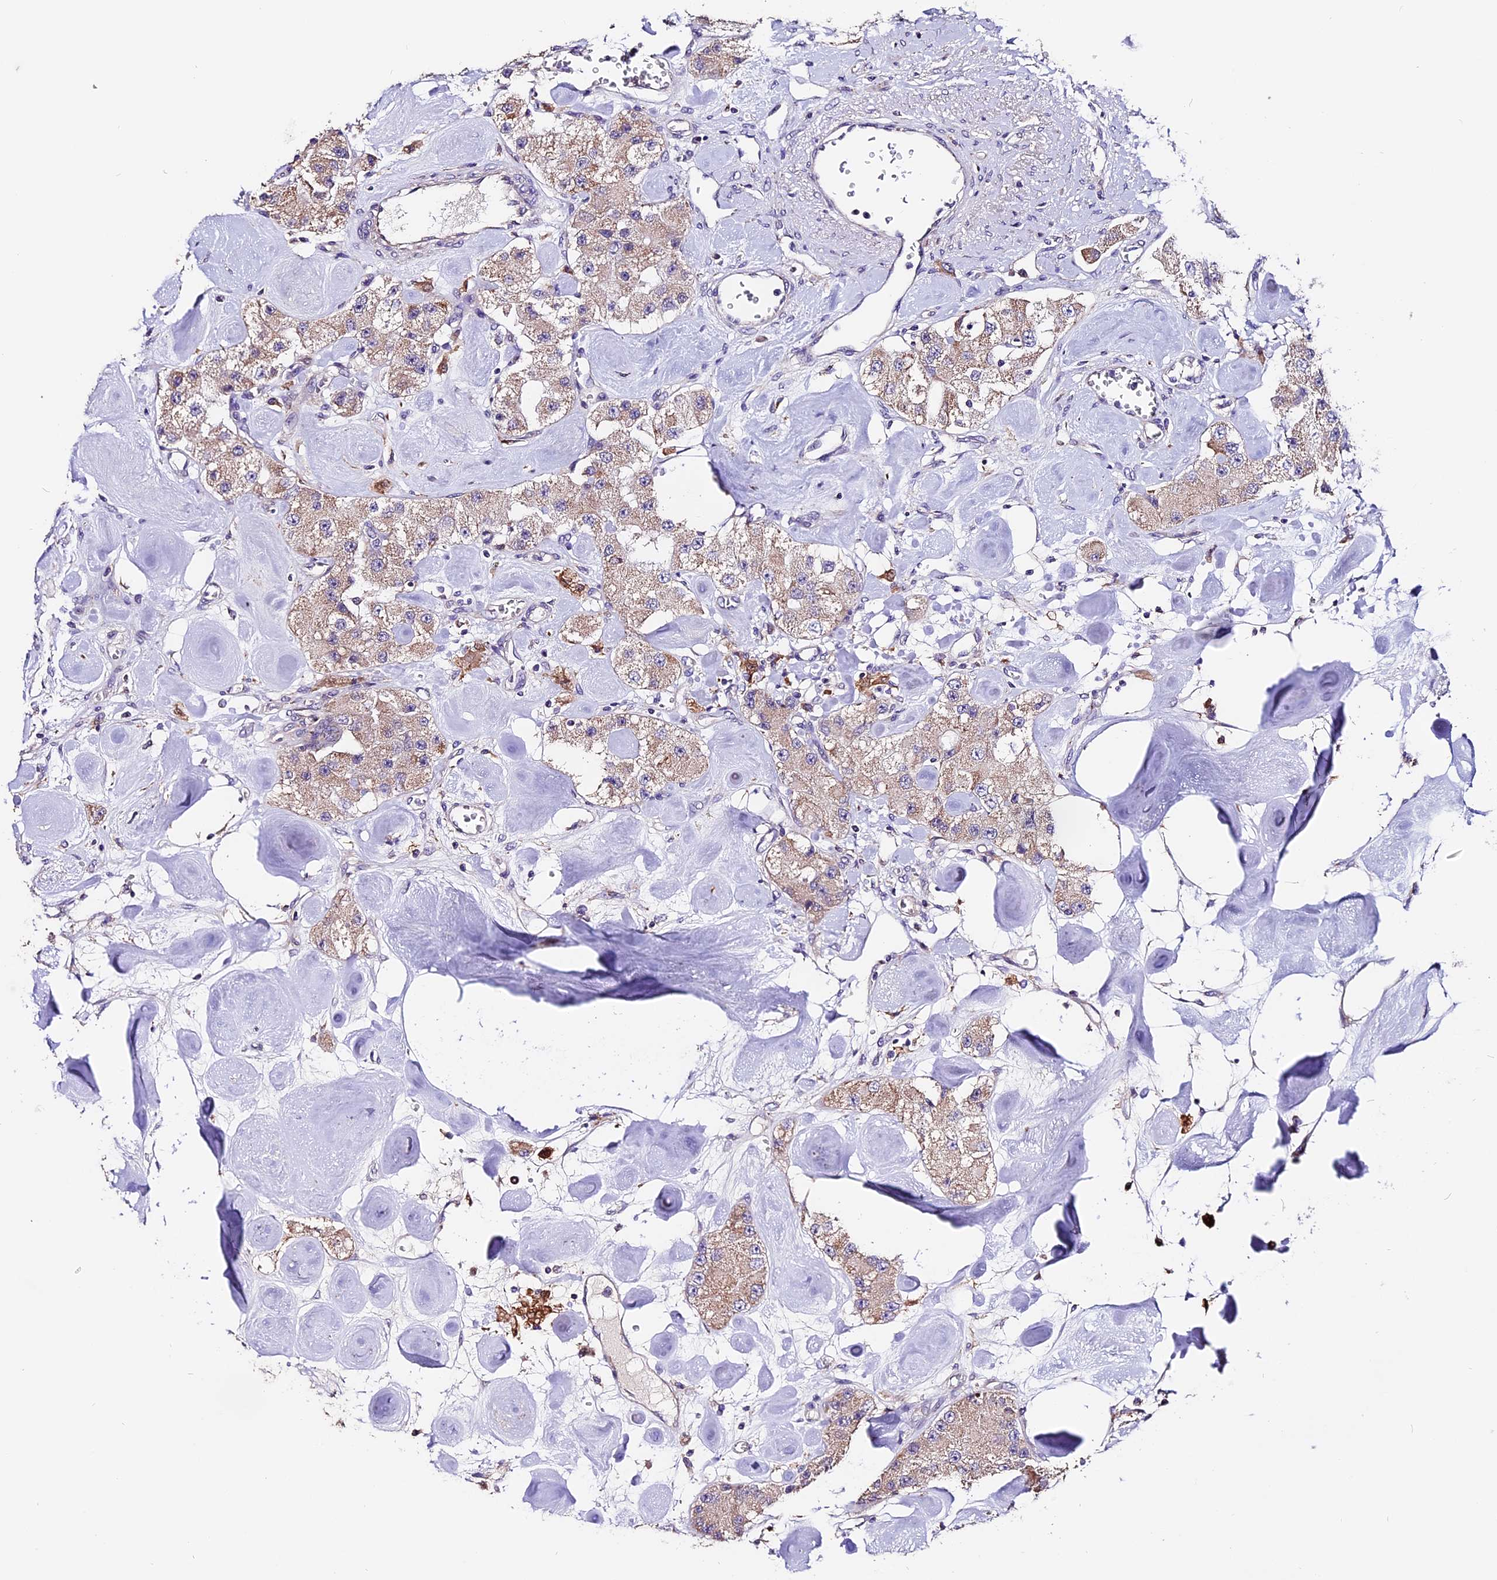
{"staining": {"intensity": "weak", "quantity": "<25%", "location": "cytoplasmic/membranous"}, "tissue": "carcinoid", "cell_type": "Tumor cells", "image_type": "cancer", "snomed": [{"axis": "morphology", "description": "Carcinoid, malignant, NOS"}, {"axis": "topography", "description": "Pancreas"}], "caption": "An immunohistochemistry (IHC) micrograph of carcinoid is shown. There is no staining in tumor cells of carcinoid. (Immunohistochemistry (ihc), brightfield microscopy, high magnification).", "gene": "DDX28", "patient": {"sex": "male", "age": 41}}